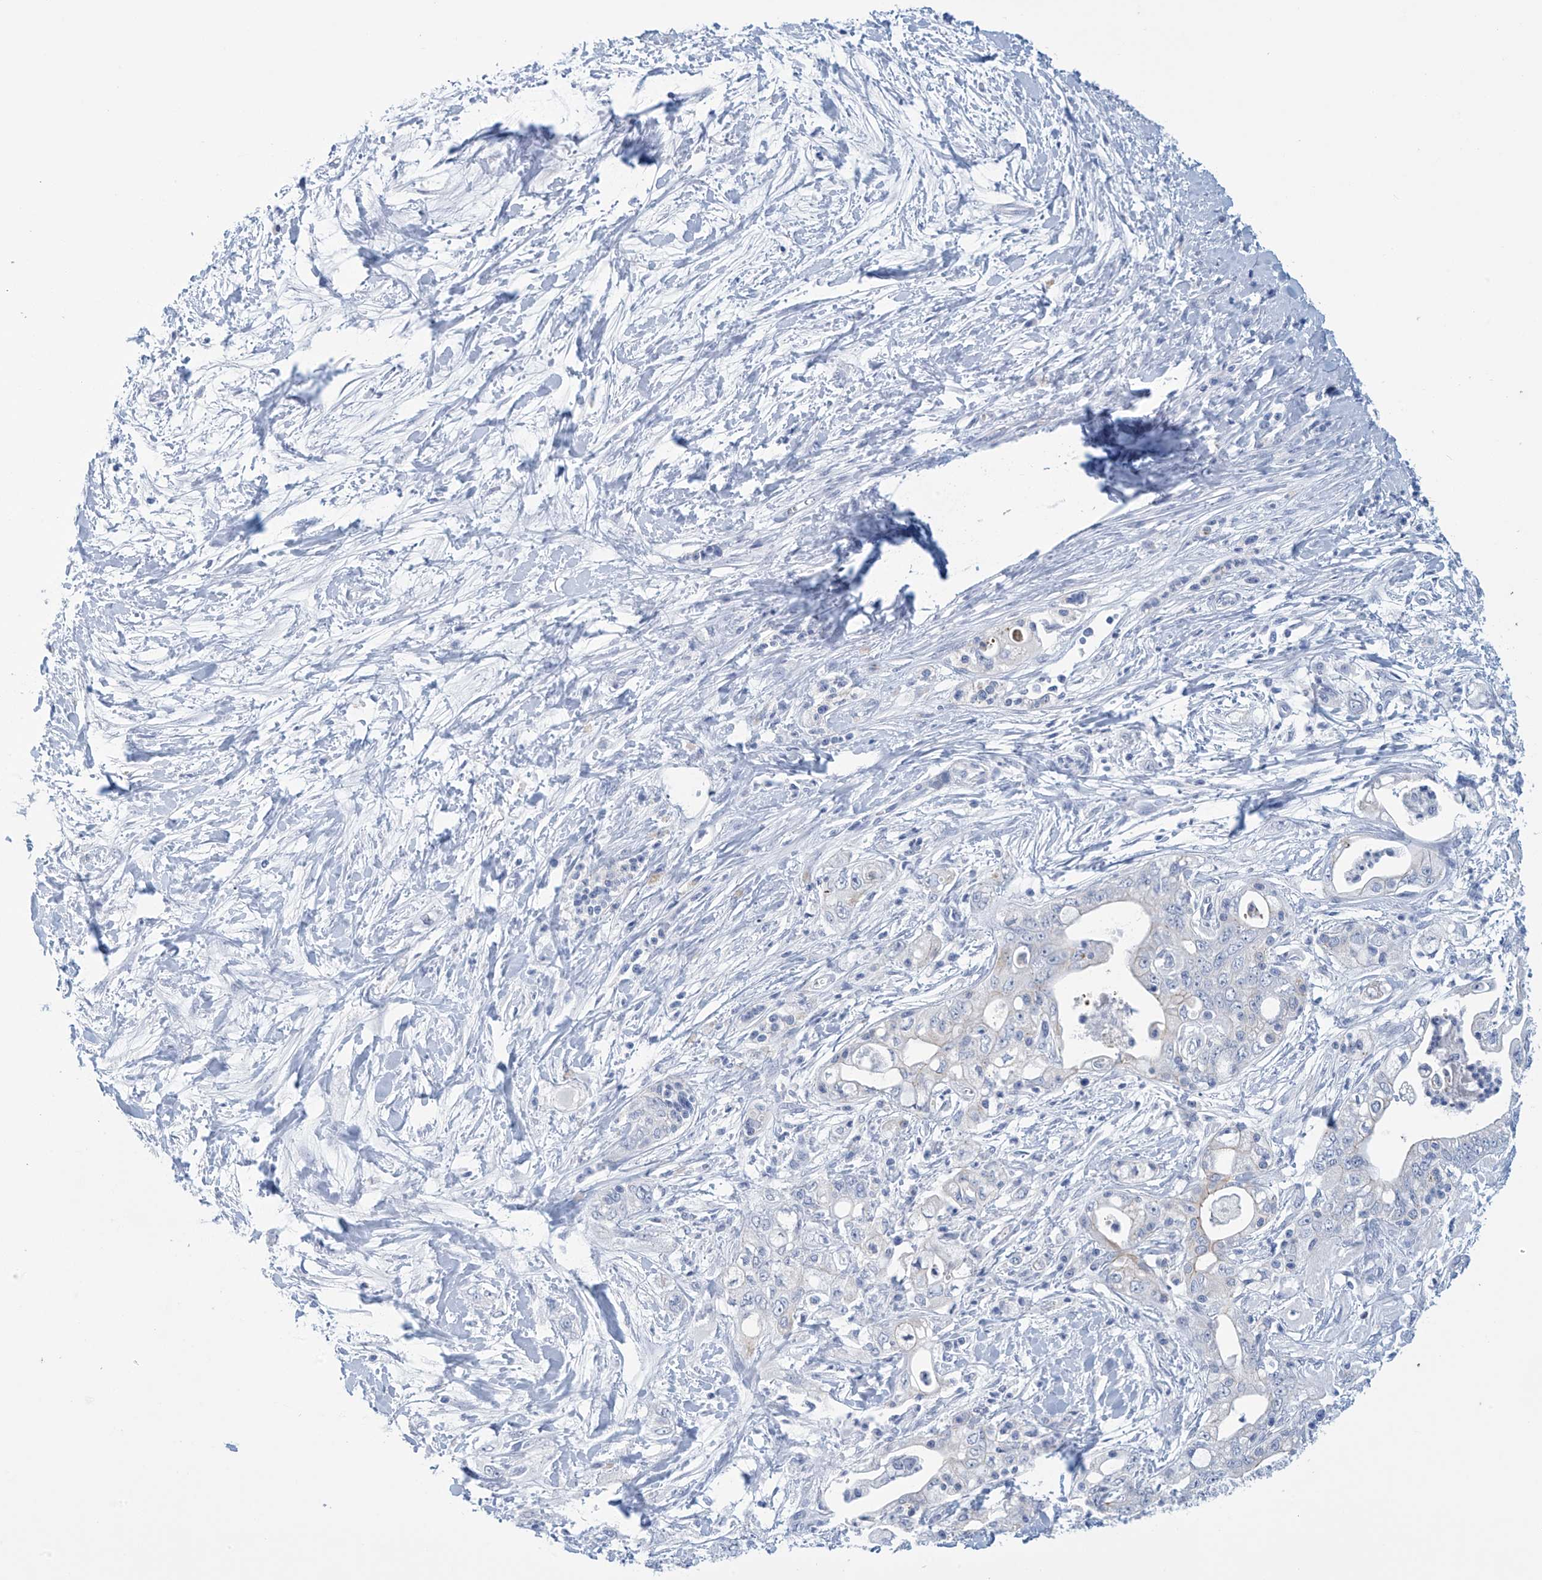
{"staining": {"intensity": "negative", "quantity": "none", "location": "none"}, "tissue": "pancreatic cancer", "cell_type": "Tumor cells", "image_type": "cancer", "snomed": [{"axis": "morphology", "description": "Adenocarcinoma, NOS"}, {"axis": "topography", "description": "Pancreas"}], "caption": "Human pancreatic cancer stained for a protein using immunohistochemistry (IHC) demonstrates no staining in tumor cells.", "gene": "DSP", "patient": {"sex": "male", "age": 70}}